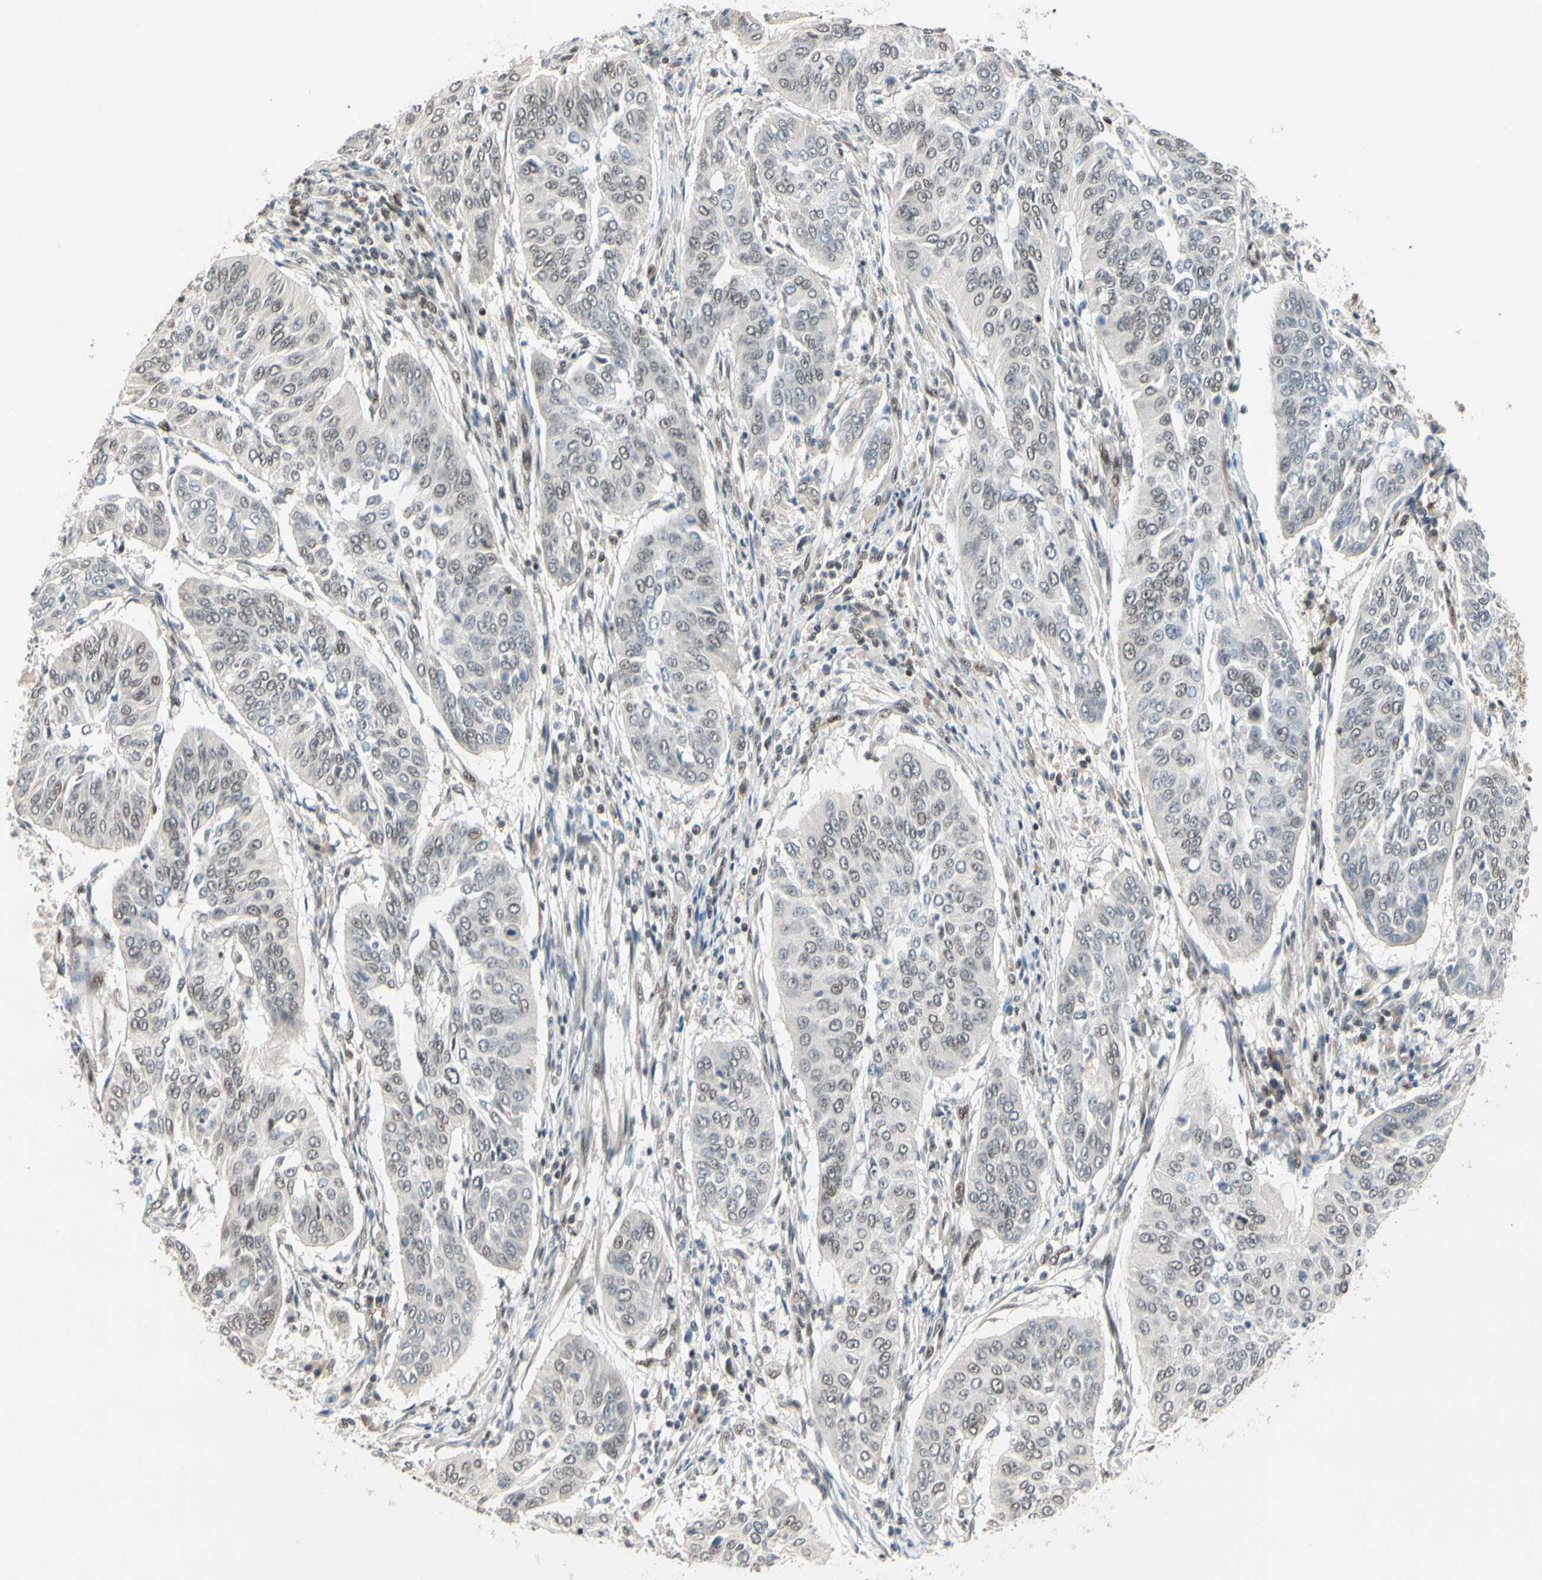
{"staining": {"intensity": "weak", "quantity": "<25%", "location": "nuclear"}, "tissue": "cervical cancer", "cell_type": "Tumor cells", "image_type": "cancer", "snomed": [{"axis": "morphology", "description": "Normal tissue, NOS"}, {"axis": "morphology", "description": "Squamous cell carcinoma, NOS"}, {"axis": "topography", "description": "Cervix"}], "caption": "The micrograph demonstrates no staining of tumor cells in squamous cell carcinoma (cervical).", "gene": "TAF4", "patient": {"sex": "female", "age": 39}}